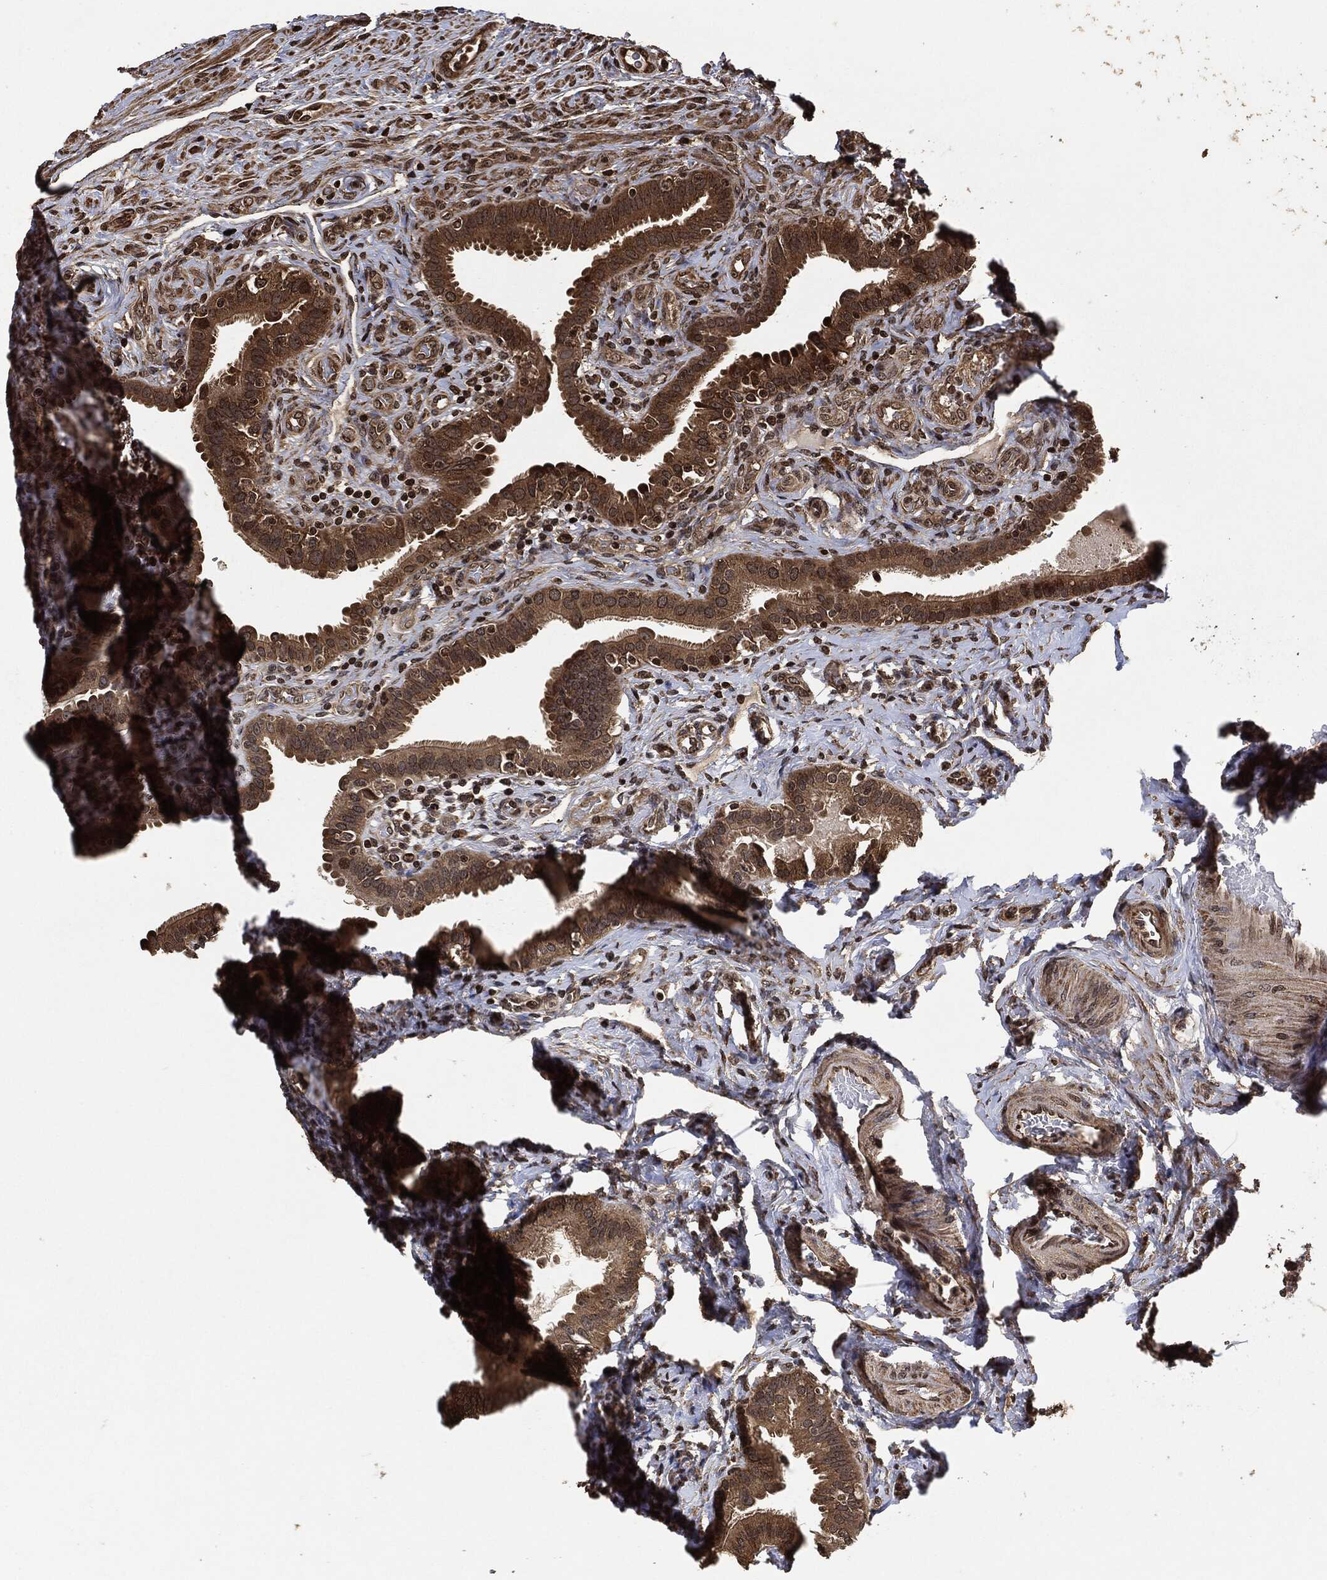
{"staining": {"intensity": "moderate", "quantity": ">75%", "location": "cytoplasmic/membranous"}, "tissue": "fallopian tube", "cell_type": "Glandular cells", "image_type": "normal", "snomed": [{"axis": "morphology", "description": "Normal tissue, NOS"}, {"axis": "topography", "description": "Fallopian tube"}], "caption": "This histopathology image shows immunohistochemistry staining of benign human fallopian tube, with medium moderate cytoplasmic/membranous expression in approximately >75% of glandular cells.", "gene": "PDK1", "patient": {"sex": "female", "age": 41}}